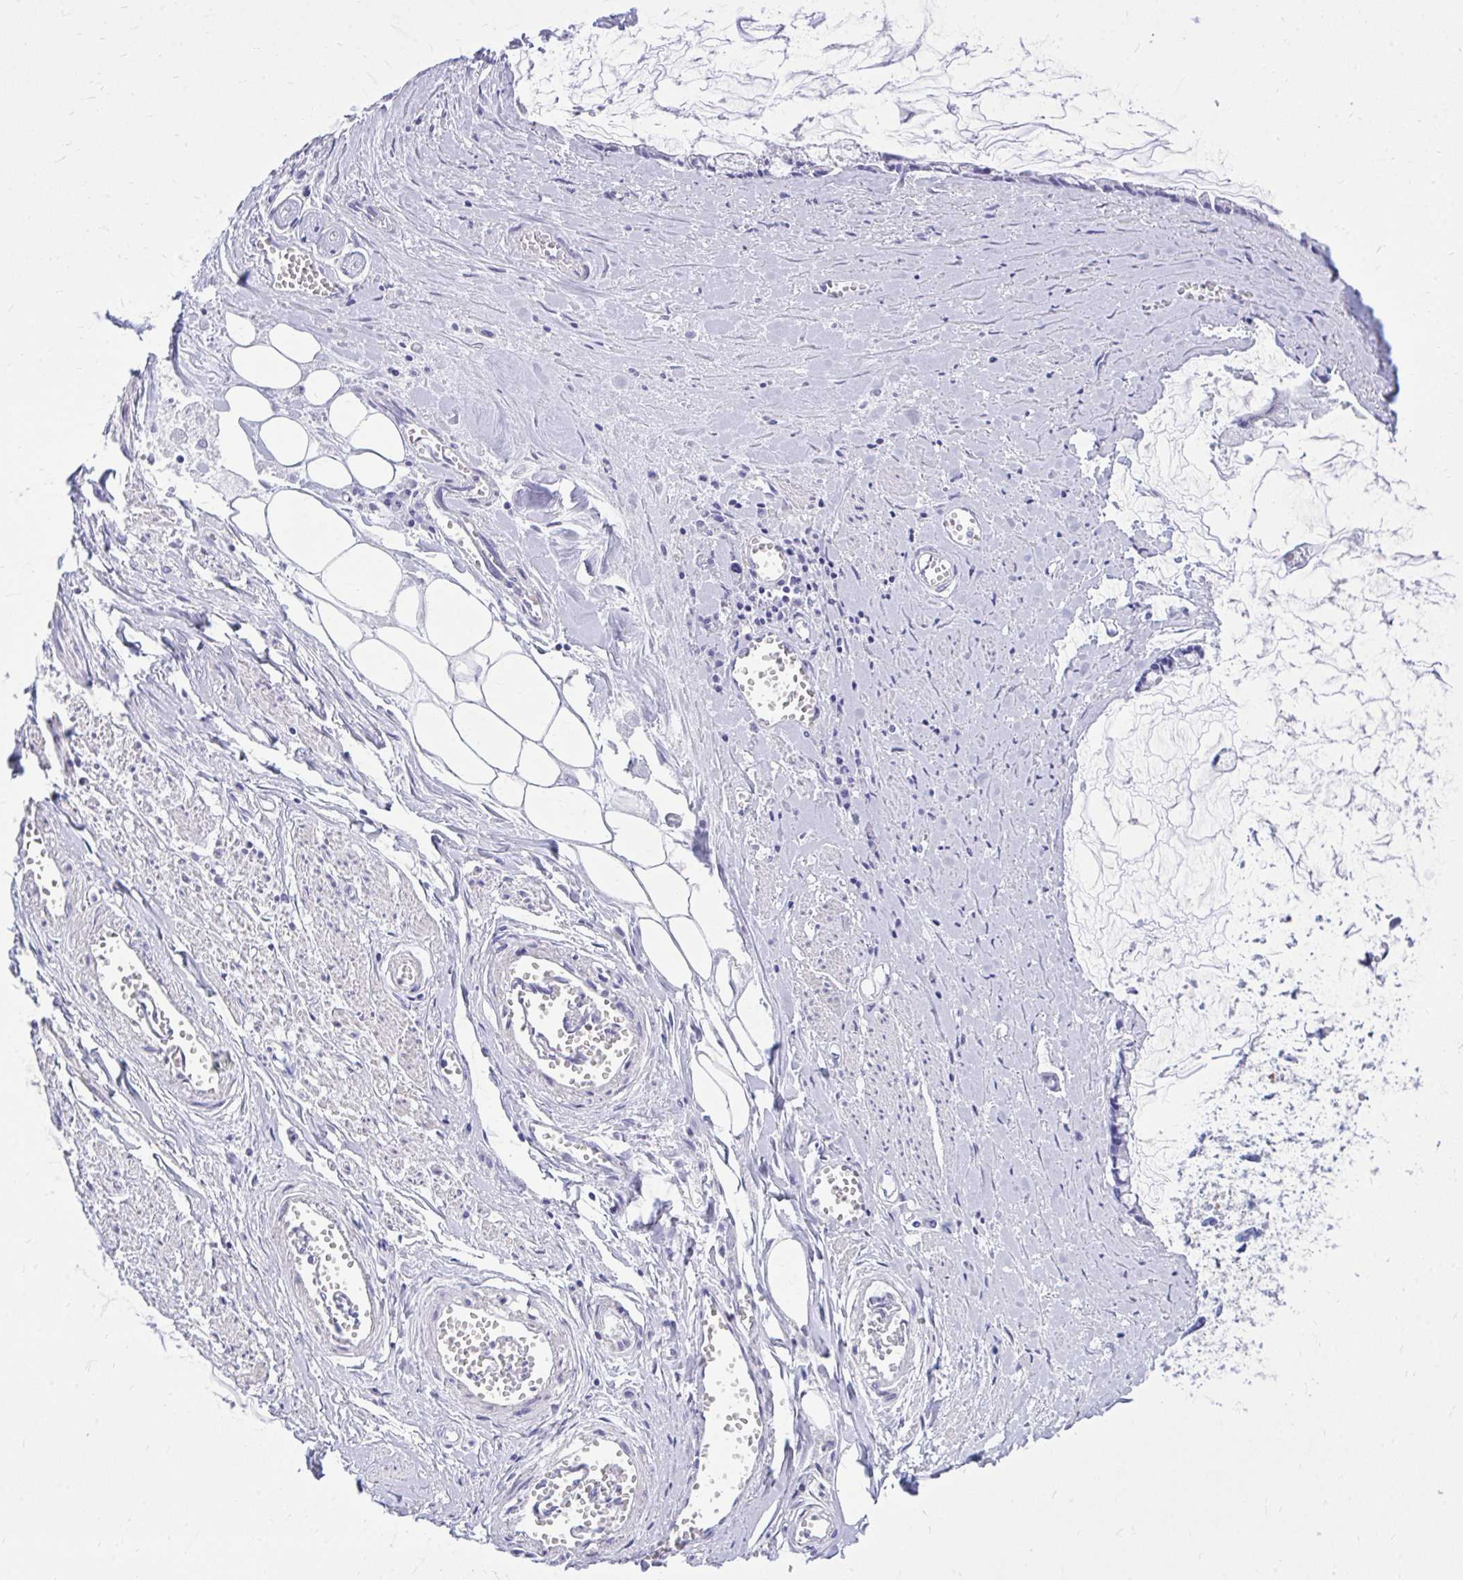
{"staining": {"intensity": "negative", "quantity": "none", "location": "none"}, "tissue": "ovarian cancer", "cell_type": "Tumor cells", "image_type": "cancer", "snomed": [{"axis": "morphology", "description": "Cystadenocarcinoma, mucinous, NOS"}, {"axis": "topography", "description": "Ovary"}], "caption": "This micrograph is of ovarian cancer stained with immunohistochemistry to label a protein in brown with the nuclei are counter-stained blue. There is no expression in tumor cells. Nuclei are stained in blue.", "gene": "EPB41L1", "patient": {"sex": "female", "age": 90}}